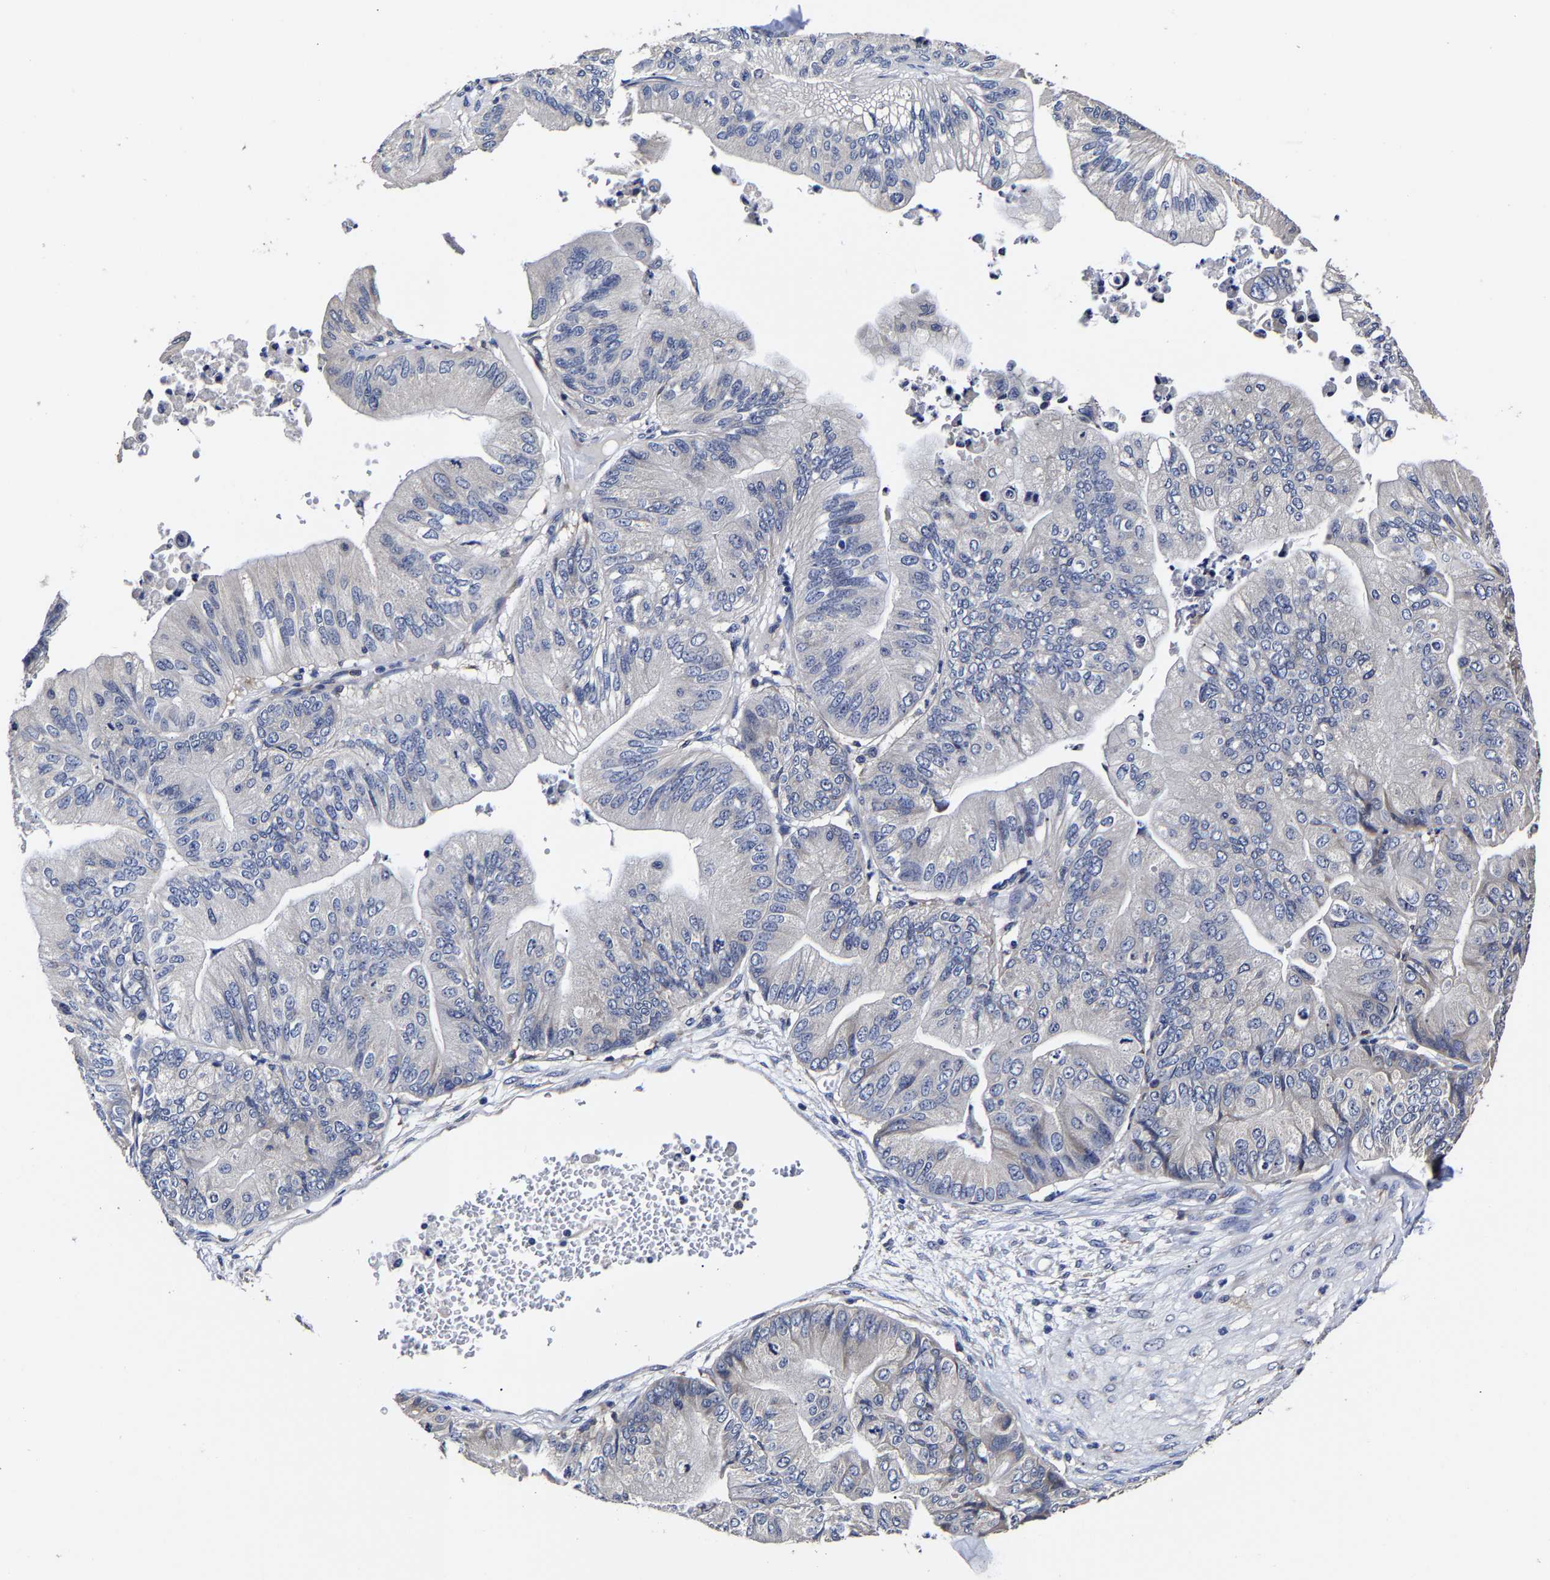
{"staining": {"intensity": "negative", "quantity": "none", "location": "none"}, "tissue": "ovarian cancer", "cell_type": "Tumor cells", "image_type": "cancer", "snomed": [{"axis": "morphology", "description": "Cystadenocarcinoma, mucinous, NOS"}, {"axis": "topography", "description": "Ovary"}], "caption": "IHC micrograph of mucinous cystadenocarcinoma (ovarian) stained for a protein (brown), which shows no staining in tumor cells.", "gene": "AASS", "patient": {"sex": "female", "age": 61}}